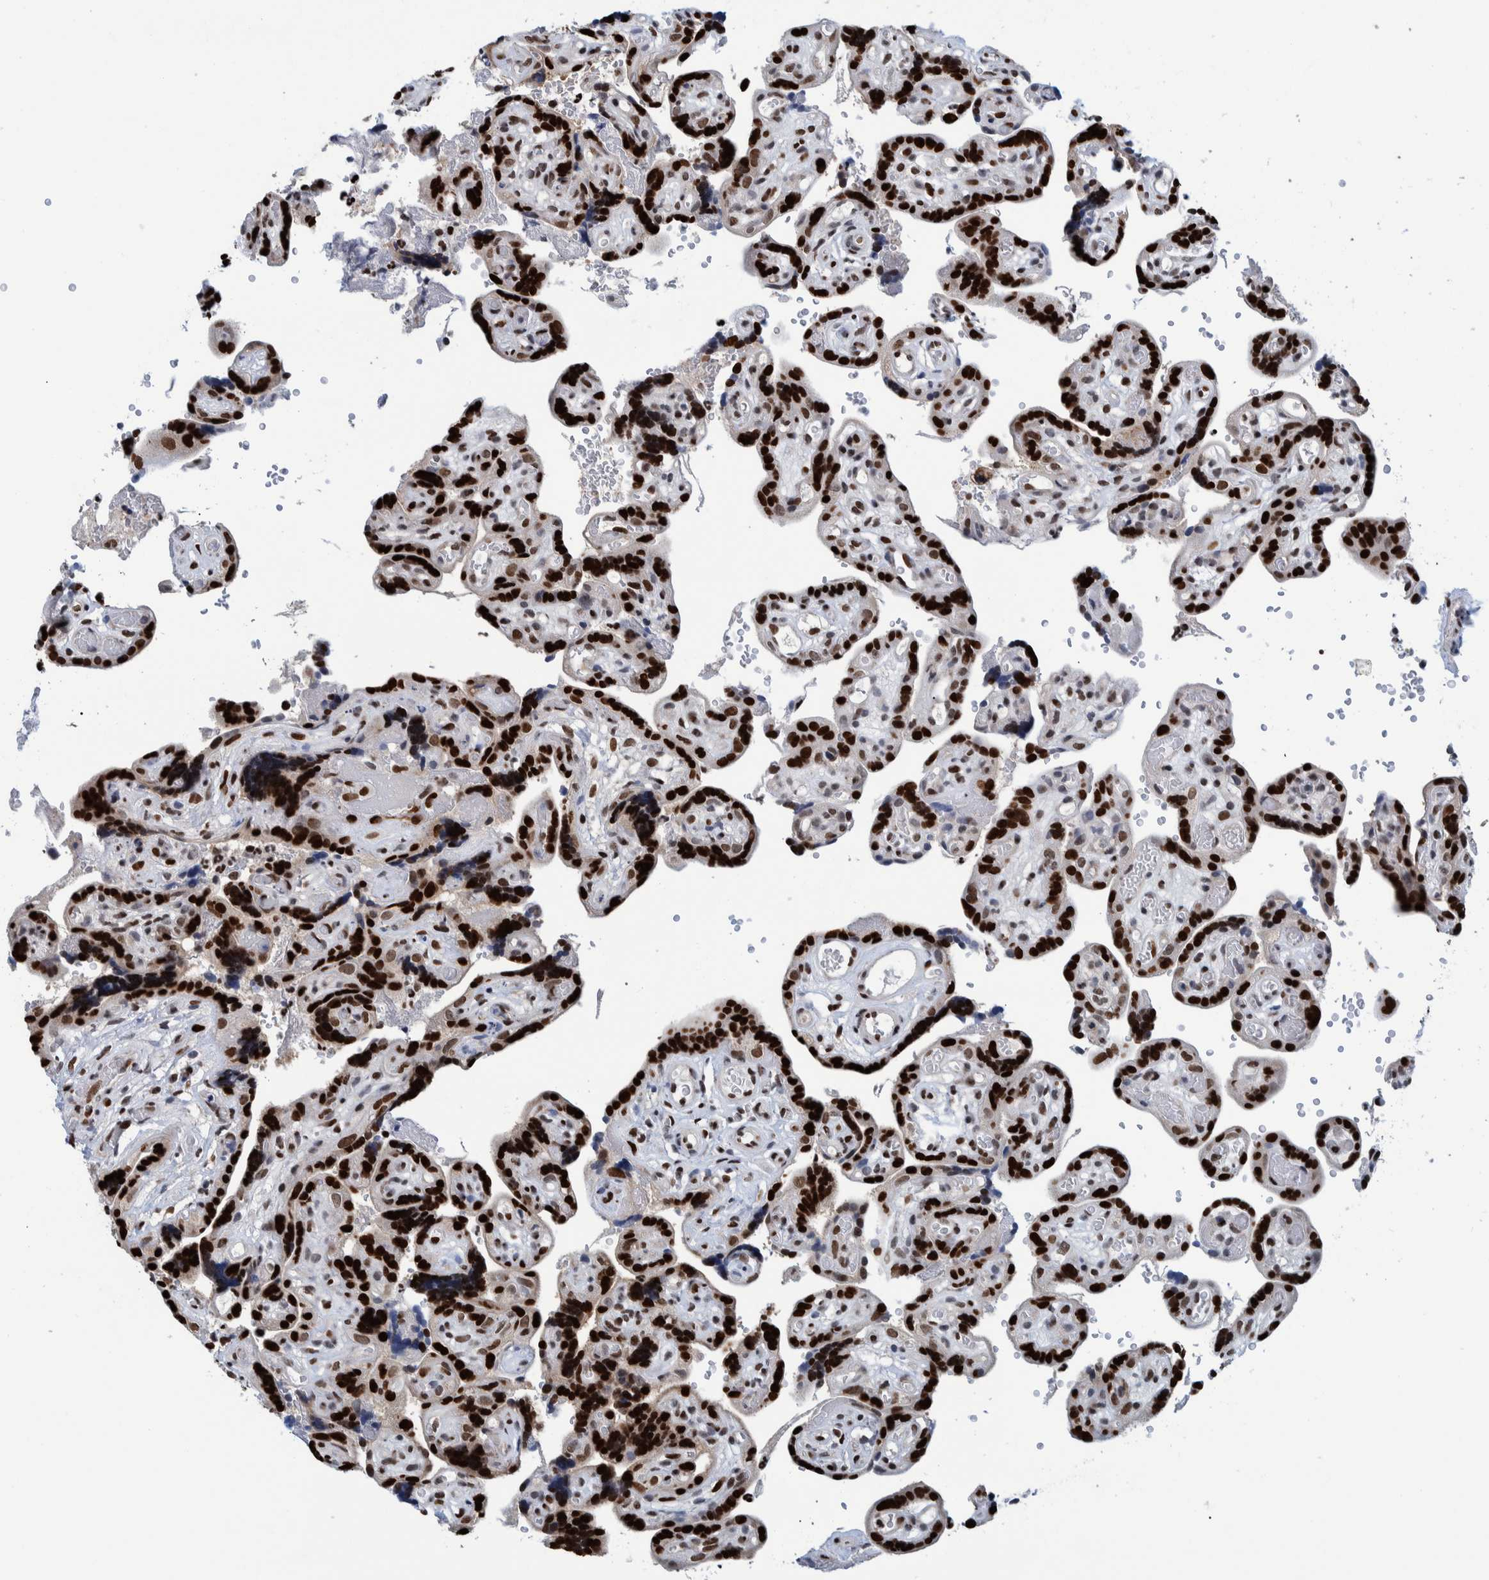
{"staining": {"intensity": "strong", "quantity": ">75%", "location": "nuclear"}, "tissue": "placenta", "cell_type": "Decidual cells", "image_type": "normal", "snomed": [{"axis": "morphology", "description": "Normal tissue, NOS"}, {"axis": "topography", "description": "Placenta"}], "caption": "IHC photomicrograph of benign placenta stained for a protein (brown), which displays high levels of strong nuclear positivity in about >75% of decidual cells.", "gene": "HEATR9", "patient": {"sex": "female", "age": 30}}